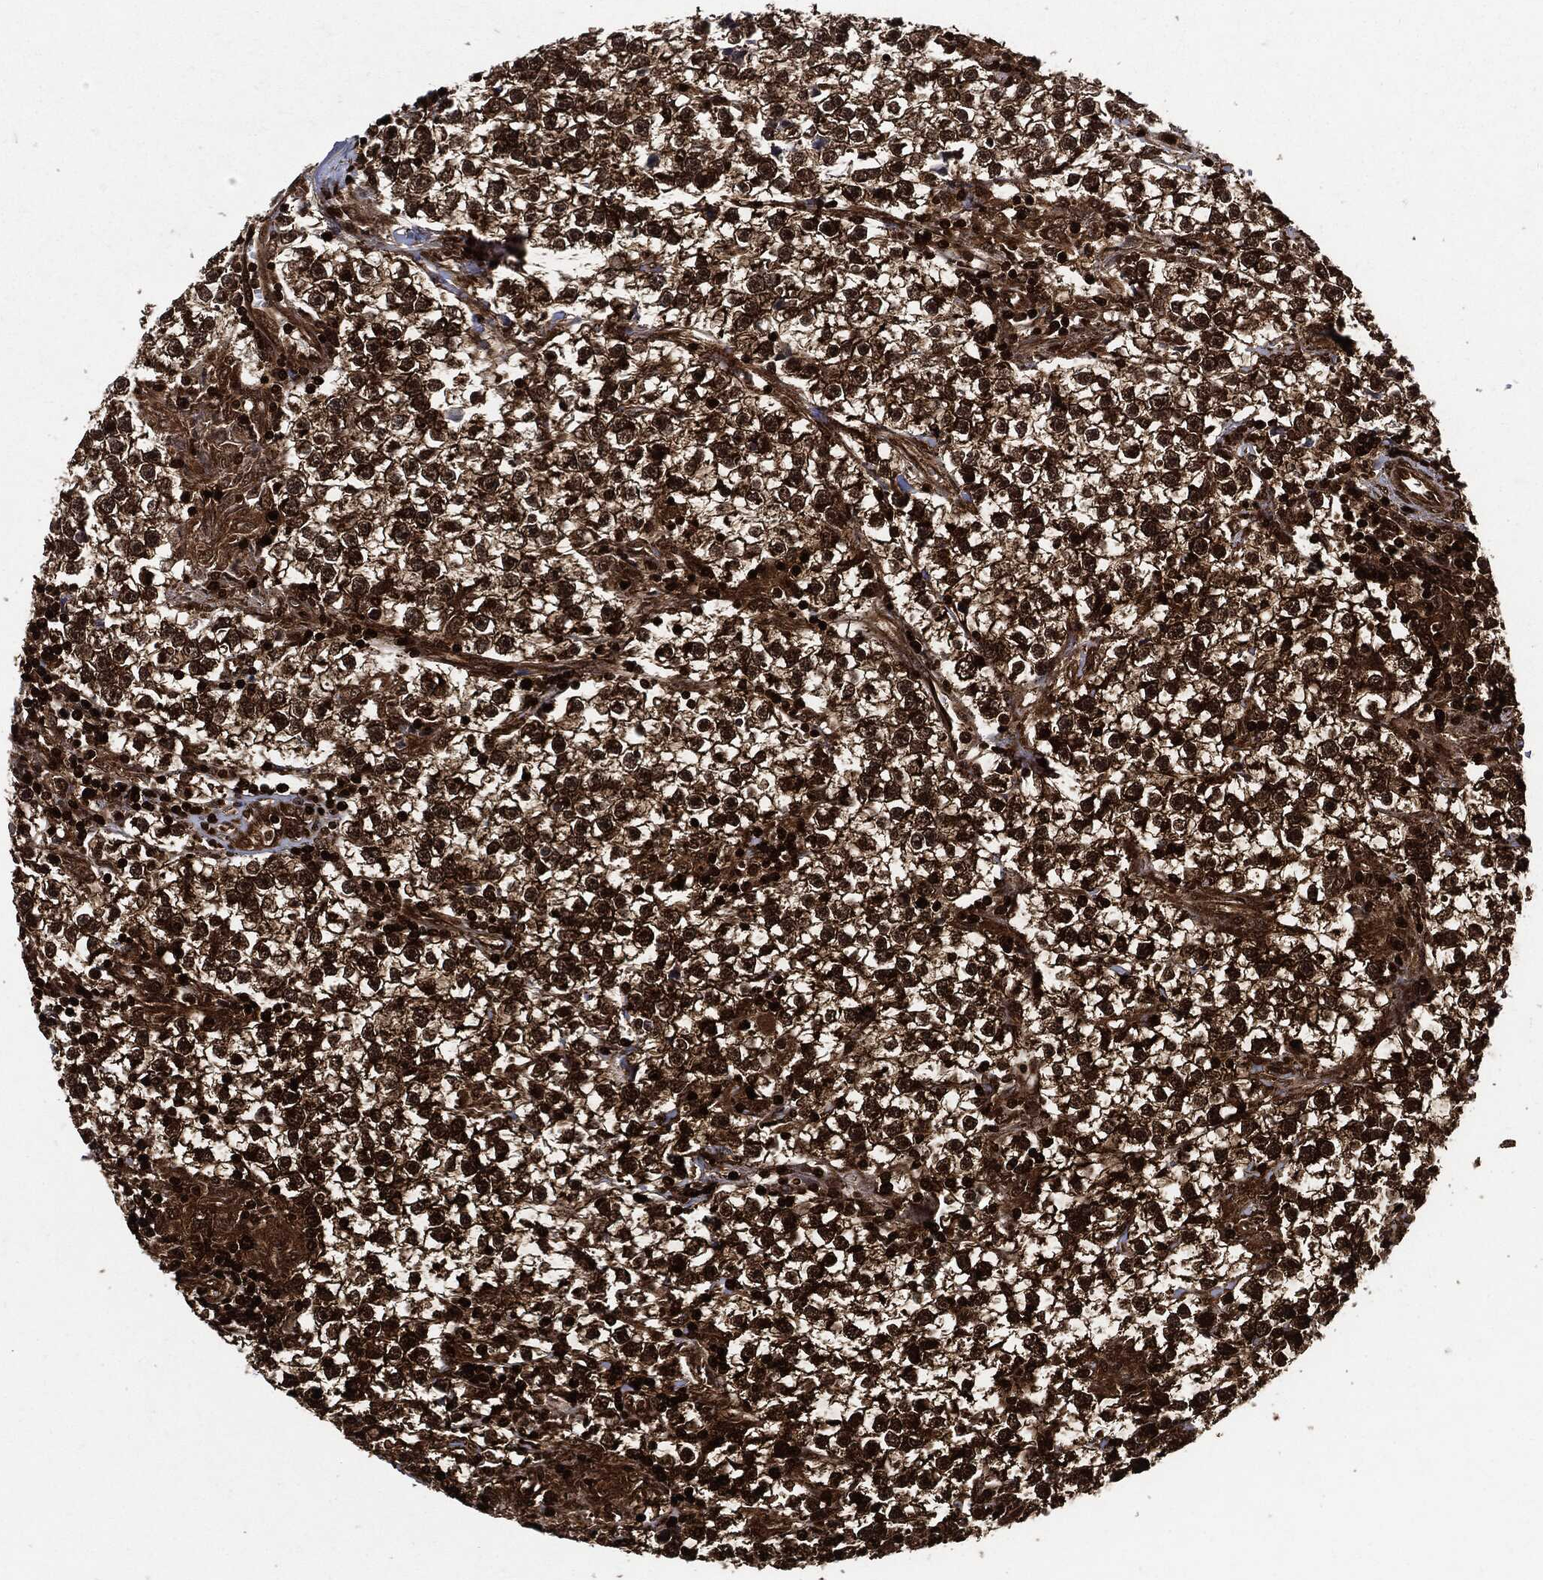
{"staining": {"intensity": "strong", "quantity": ">75%", "location": "cytoplasmic/membranous"}, "tissue": "testis cancer", "cell_type": "Tumor cells", "image_type": "cancer", "snomed": [{"axis": "morphology", "description": "Seminoma, NOS"}, {"axis": "topography", "description": "Testis"}], "caption": "A high amount of strong cytoplasmic/membranous staining is seen in about >75% of tumor cells in testis seminoma tissue. The protein is stained brown, and the nuclei are stained in blue (DAB IHC with brightfield microscopy, high magnification).", "gene": "YWHAB", "patient": {"sex": "male", "age": 59}}